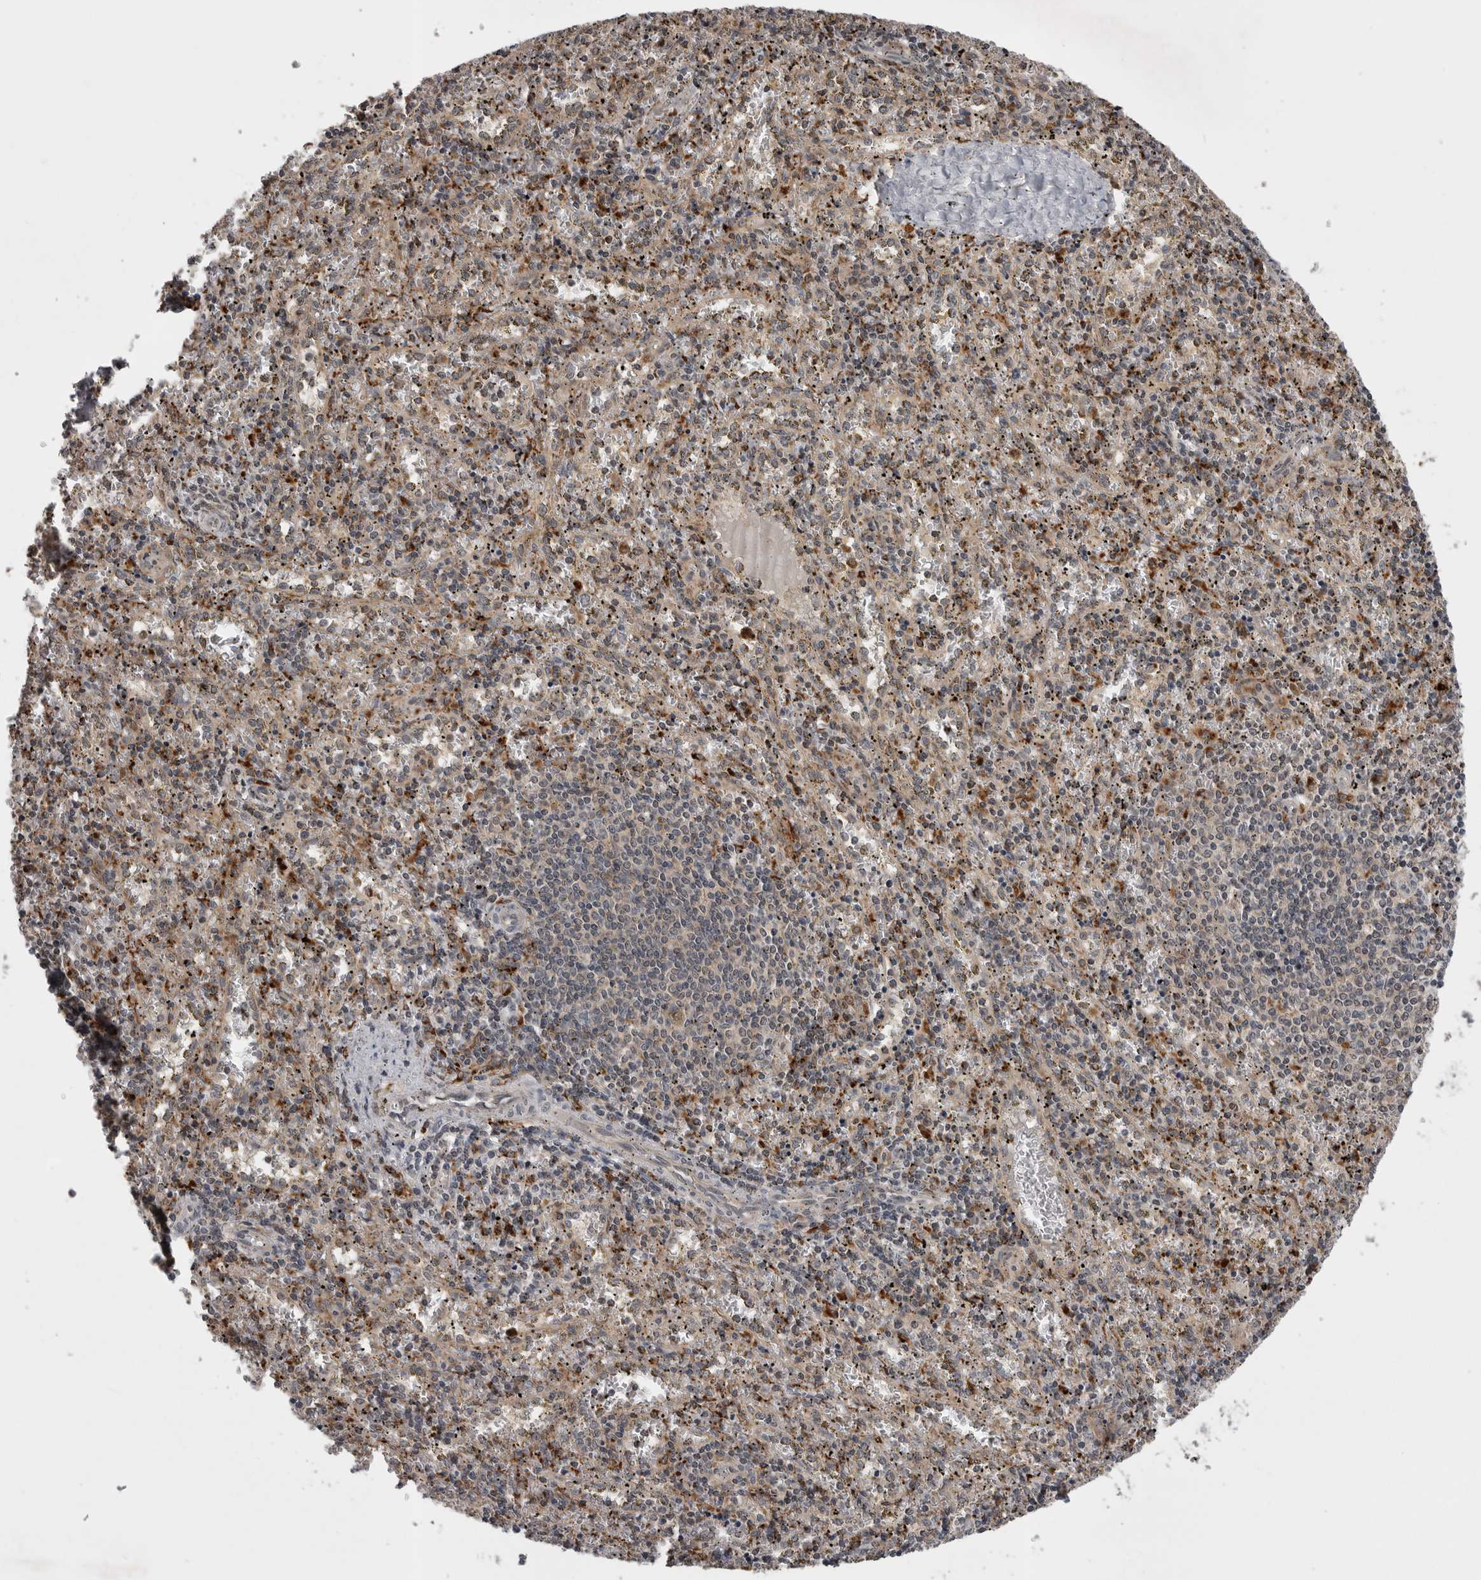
{"staining": {"intensity": "negative", "quantity": "none", "location": "none"}, "tissue": "spleen", "cell_type": "Cells in red pulp", "image_type": "normal", "snomed": [{"axis": "morphology", "description": "Normal tissue, NOS"}, {"axis": "topography", "description": "Spleen"}], "caption": "Immunohistochemical staining of normal human spleen exhibits no significant staining in cells in red pulp. (IHC, brightfield microscopy, high magnification).", "gene": "AOAH", "patient": {"sex": "male", "age": 11}}